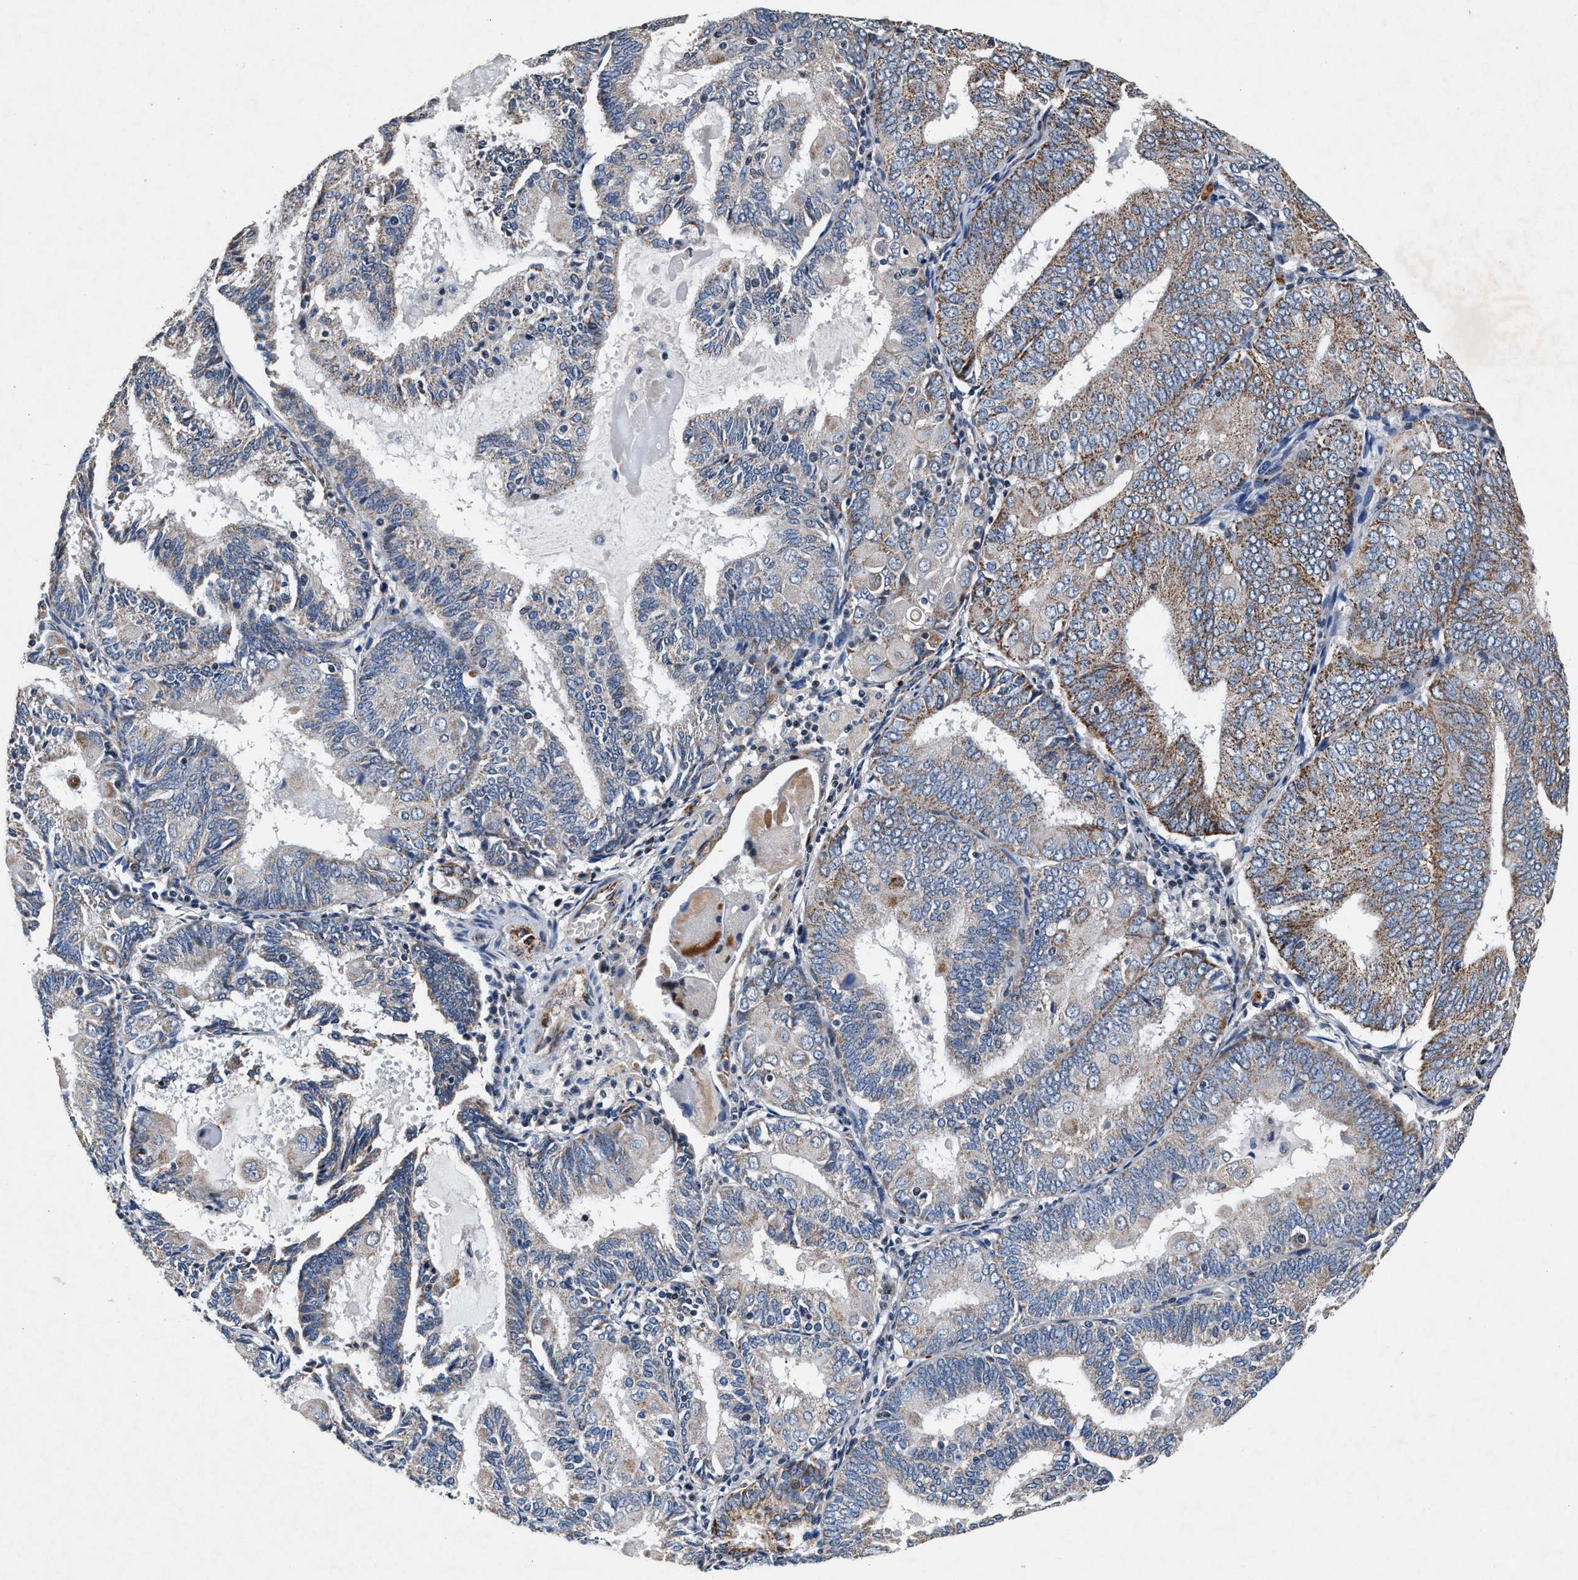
{"staining": {"intensity": "moderate", "quantity": "<25%", "location": "cytoplasmic/membranous"}, "tissue": "endometrial cancer", "cell_type": "Tumor cells", "image_type": "cancer", "snomed": [{"axis": "morphology", "description": "Adenocarcinoma, NOS"}, {"axis": "topography", "description": "Endometrium"}], "caption": "The image demonstrates a brown stain indicating the presence of a protein in the cytoplasmic/membranous of tumor cells in endometrial cancer (adenocarcinoma).", "gene": "PKD2L1", "patient": {"sex": "female", "age": 81}}